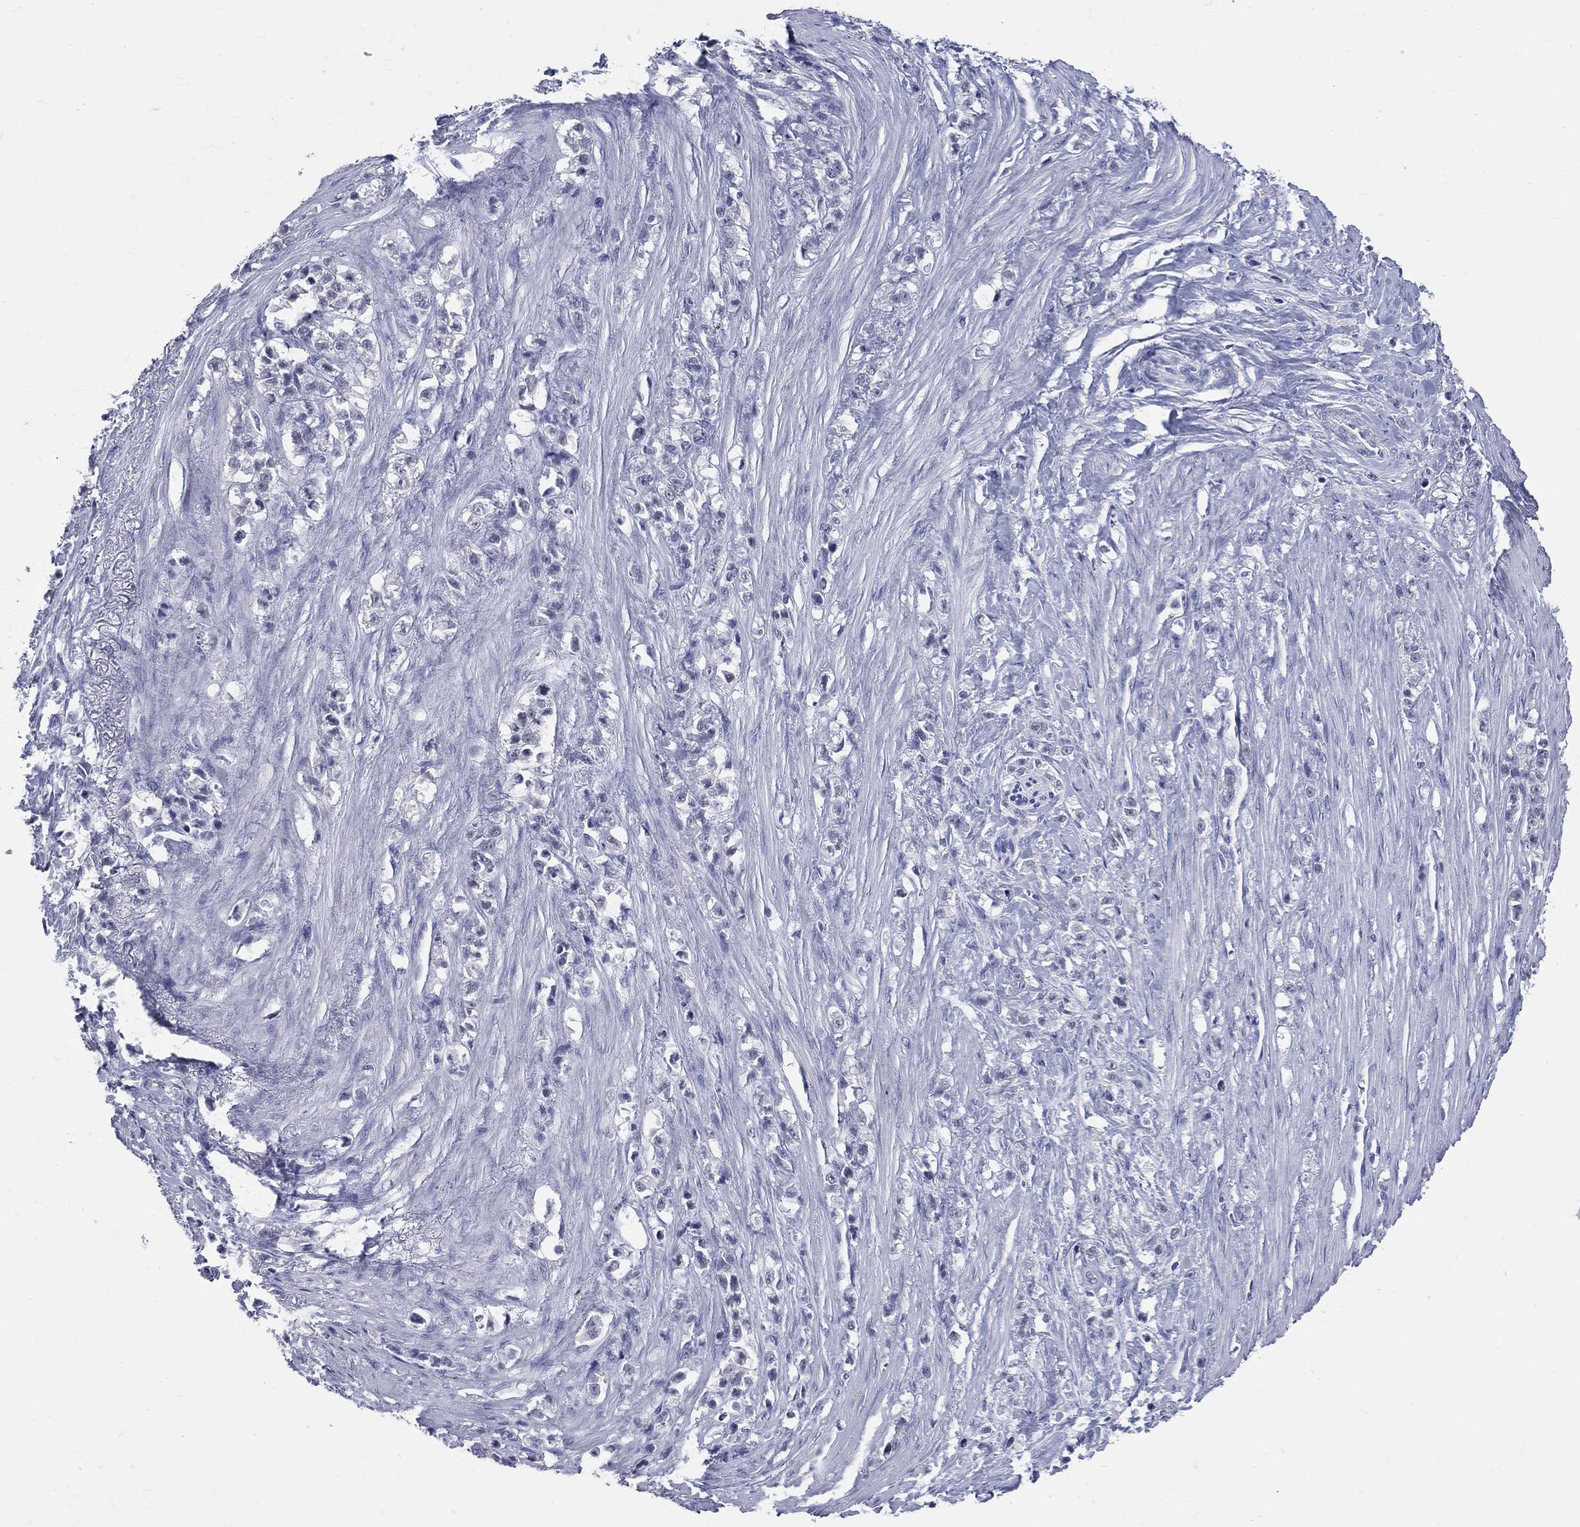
{"staining": {"intensity": "negative", "quantity": "none", "location": "none"}, "tissue": "stomach cancer", "cell_type": "Tumor cells", "image_type": "cancer", "snomed": [{"axis": "morphology", "description": "Adenocarcinoma, NOS"}, {"axis": "topography", "description": "Stomach, lower"}], "caption": "Stomach cancer (adenocarcinoma) stained for a protein using immunohistochemistry exhibits no positivity tumor cells.", "gene": "MLLT10", "patient": {"sex": "male", "age": 88}}